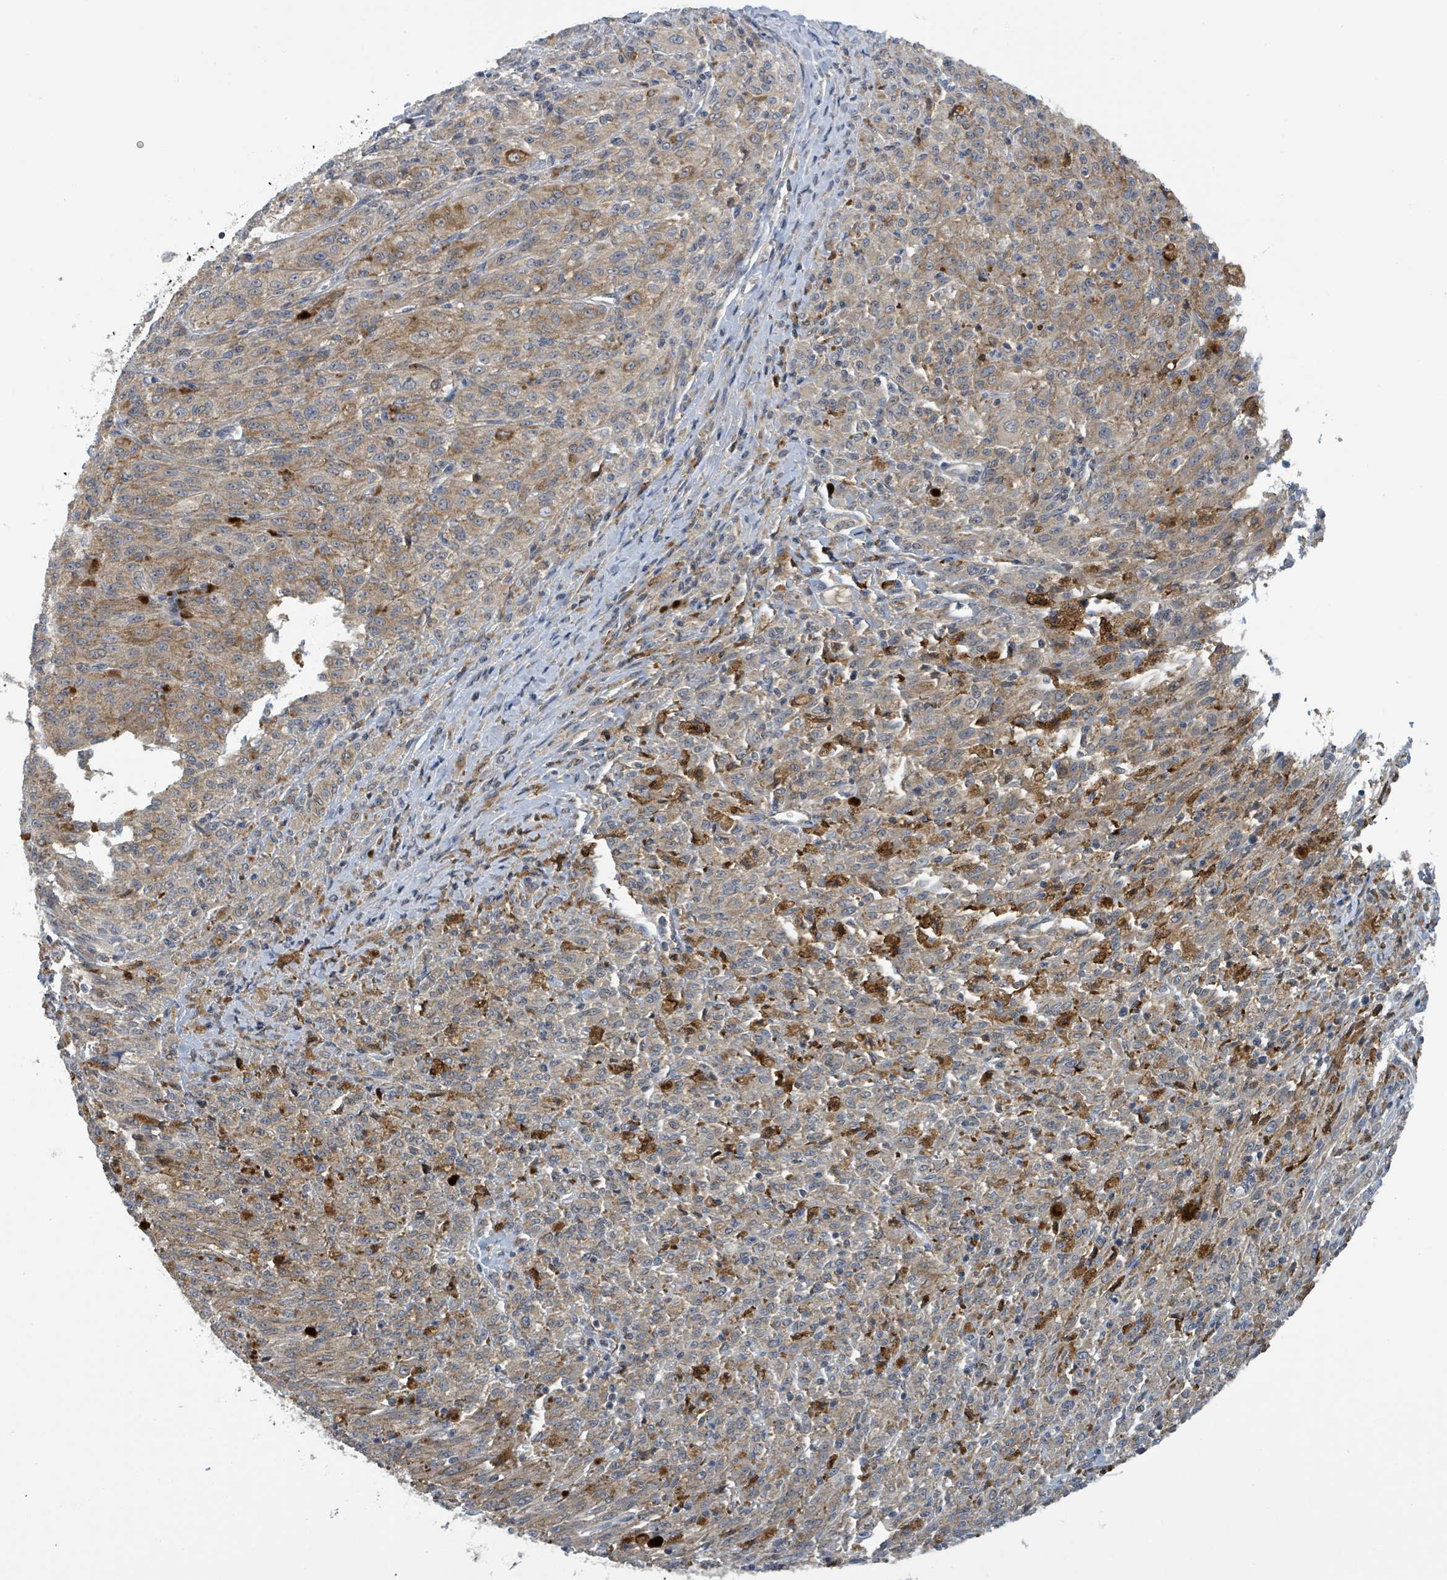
{"staining": {"intensity": "moderate", "quantity": ">75%", "location": "cytoplasmic/membranous"}, "tissue": "melanoma", "cell_type": "Tumor cells", "image_type": "cancer", "snomed": [{"axis": "morphology", "description": "Malignant melanoma, NOS"}, {"axis": "topography", "description": "Skin"}], "caption": "Protein staining demonstrates moderate cytoplasmic/membranous staining in about >75% of tumor cells in melanoma. (Stains: DAB in brown, nuclei in blue, Microscopy: brightfield microscopy at high magnification).", "gene": "CCDC121", "patient": {"sex": "female", "age": 52}}